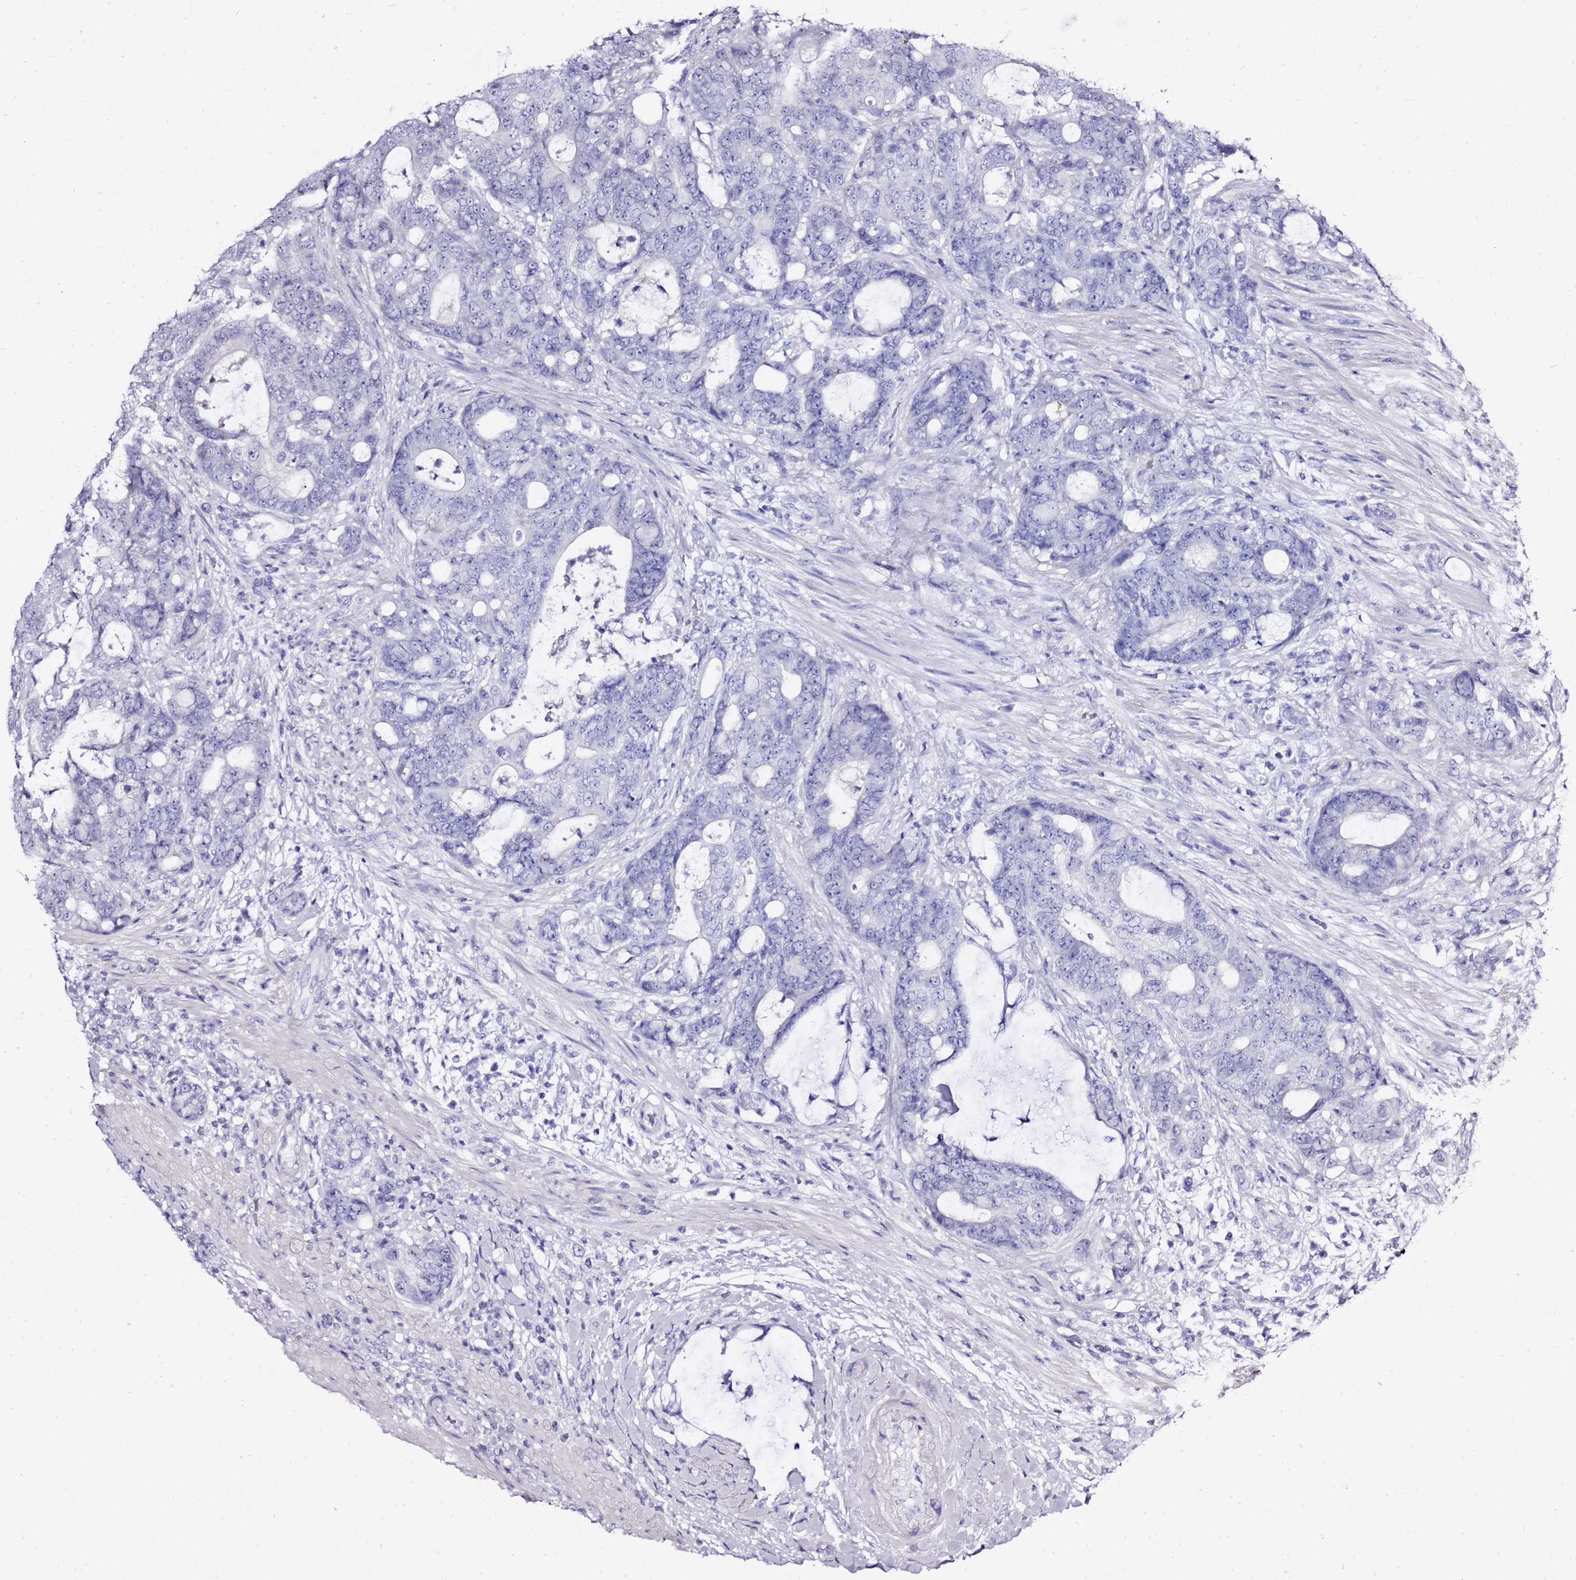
{"staining": {"intensity": "negative", "quantity": "none", "location": "none"}, "tissue": "colorectal cancer", "cell_type": "Tumor cells", "image_type": "cancer", "snomed": [{"axis": "morphology", "description": "Adenocarcinoma, NOS"}, {"axis": "topography", "description": "Colon"}], "caption": "A photomicrograph of human colorectal cancer (adenocarcinoma) is negative for staining in tumor cells.", "gene": "LIPF", "patient": {"sex": "female", "age": 82}}